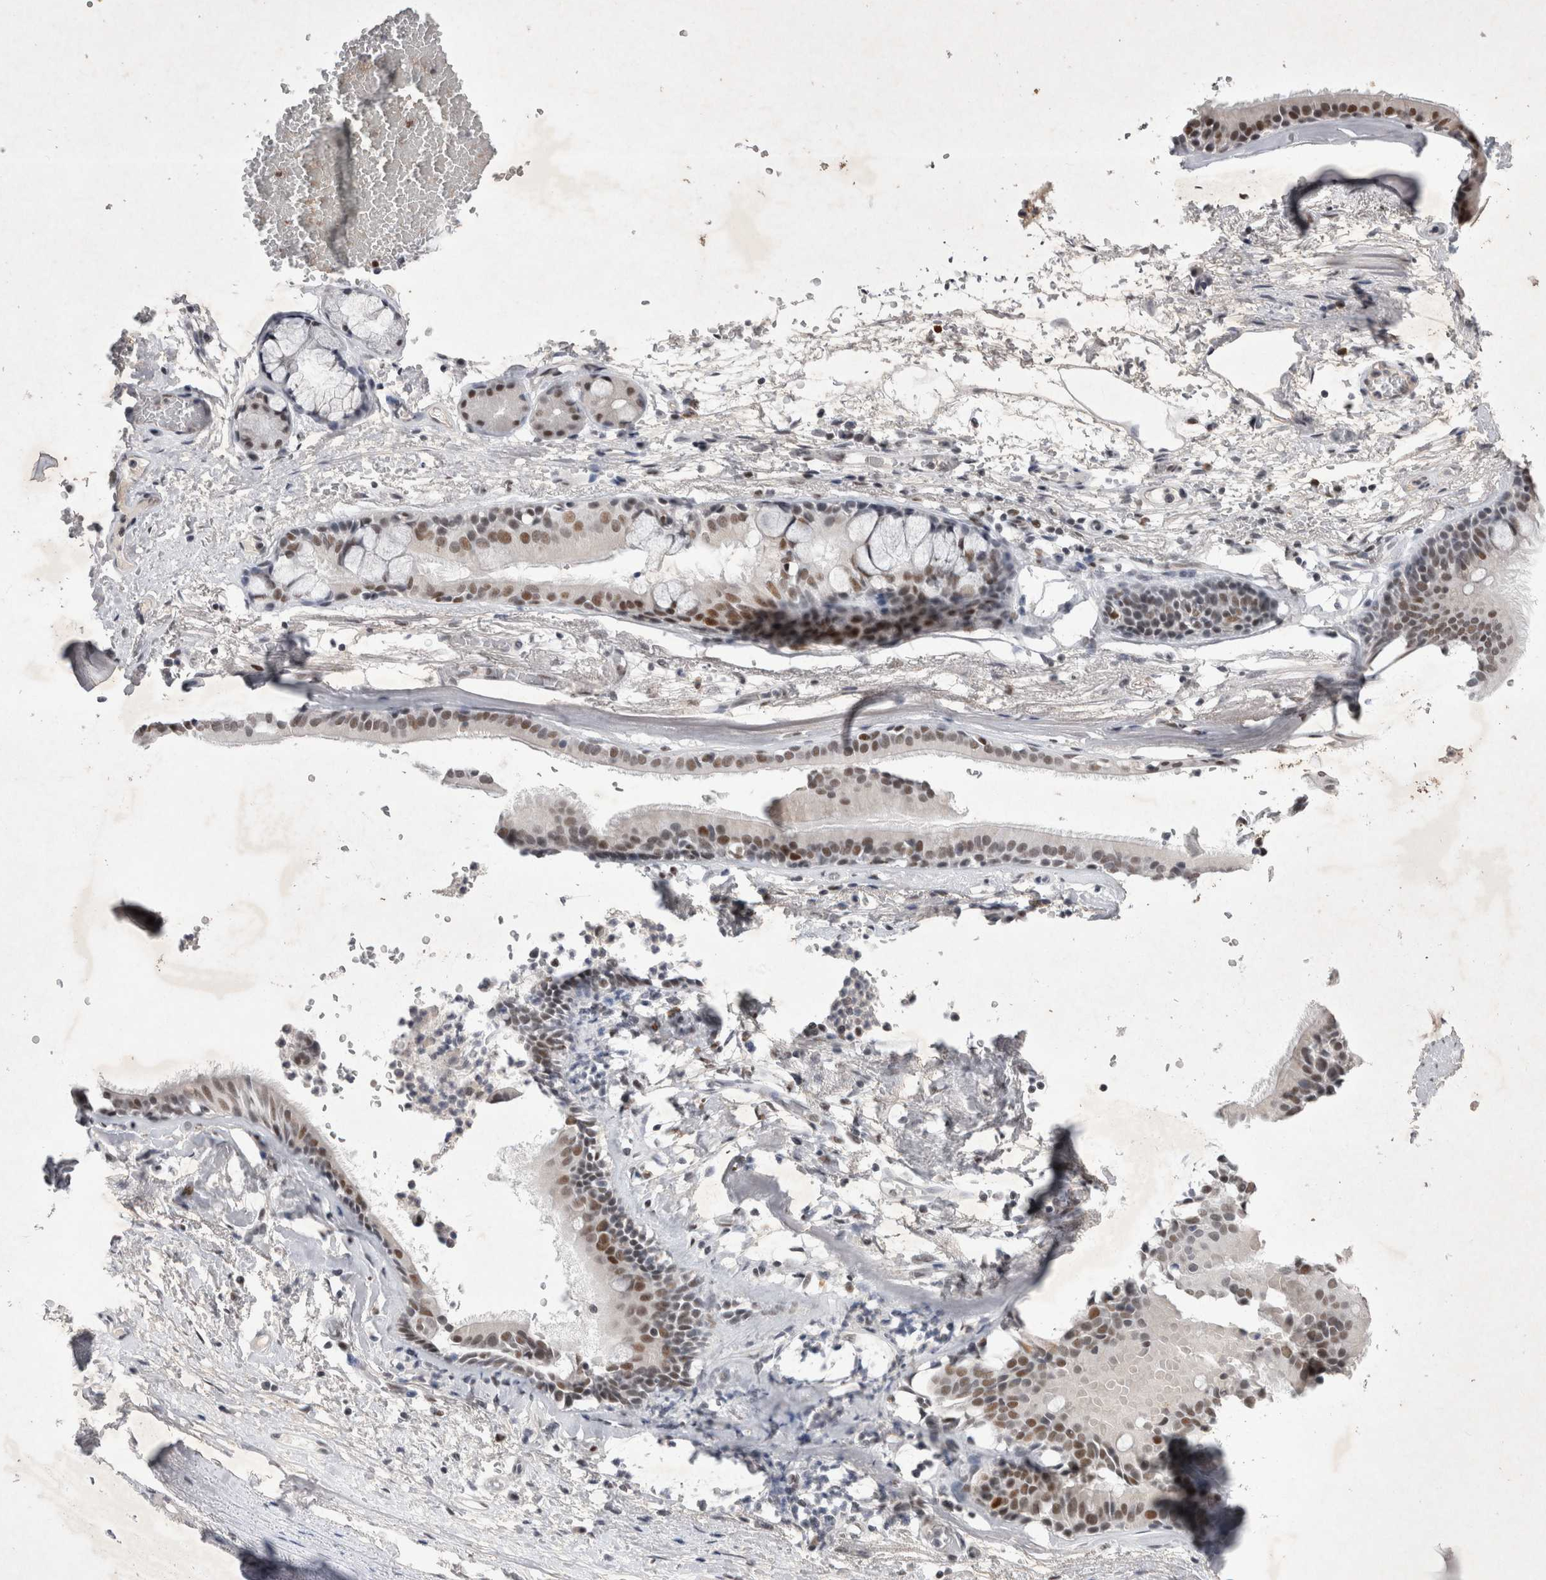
{"staining": {"intensity": "weak", "quantity": ">75%", "location": "nuclear"}, "tissue": "adipose tissue", "cell_type": "Adipocytes", "image_type": "normal", "snomed": [{"axis": "morphology", "description": "Normal tissue, NOS"}, {"axis": "topography", "description": "Cartilage tissue"}], "caption": "About >75% of adipocytes in unremarkable adipose tissue exhibit weak nuclear protein positivity as visualized by brown immunohistochemical staining.", "gene": "RBM6", "patient": {"sex": "female", "age": 63}}